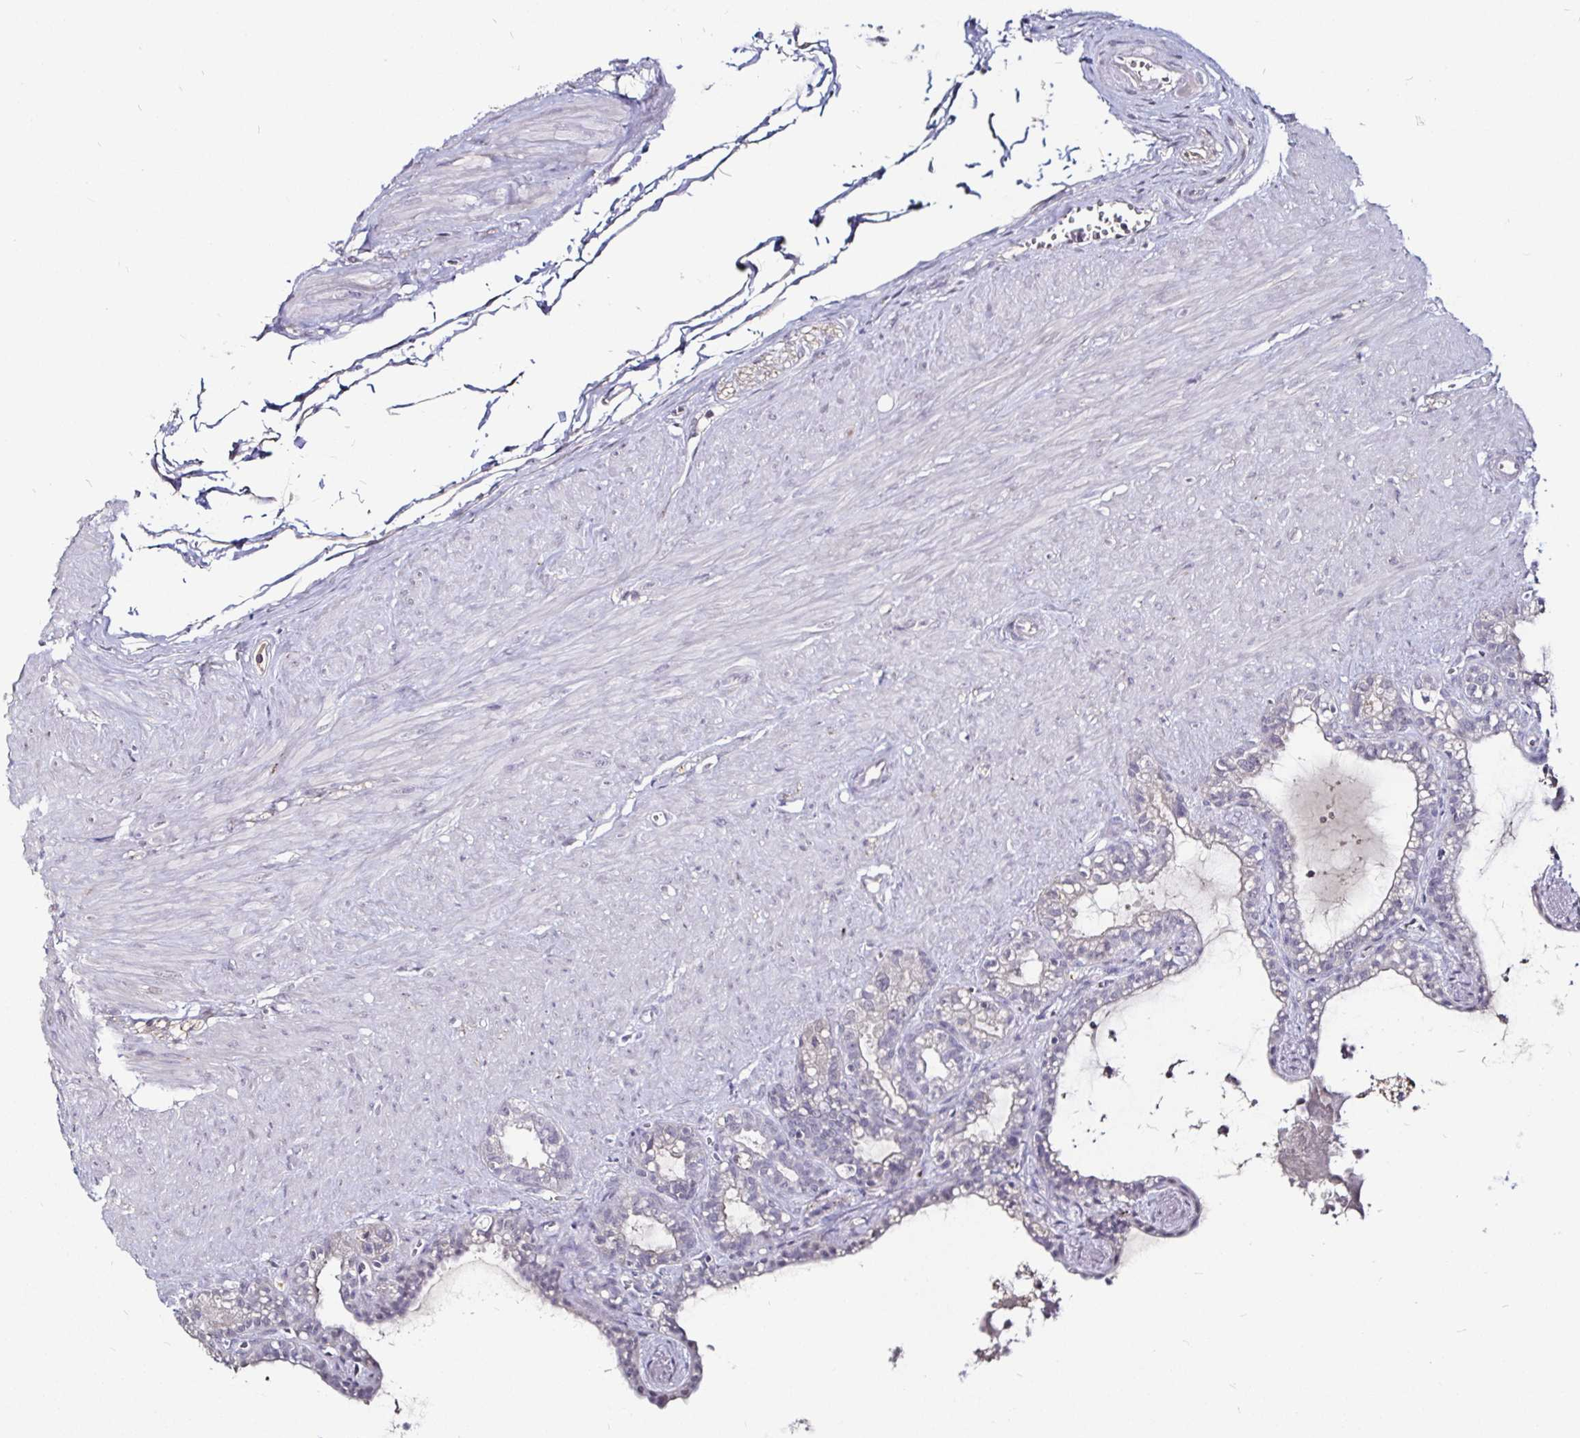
{"staining": {"intensity": "negative", "quantity": "none", "location": "none"}, "tissue": "seminal vesicle", "cell_type": "Glandular cells", "image_type": "normal", "snomed": [{"axis": "morphology", "description": "Normal tissue, NOS"}, {"axis": "topography", "description": "Seminal veicle"}], "caption": "An image of seminal vesicle stained for a protein displays no brown staining in glandular cells. (Brightfield microscopy of DAB (3,3'-diaminobenzidine) immunohistochemistry (IHC) at high magnification).", "gene": "FAIM2", "patient": {"sex": "male", "age": 76}}